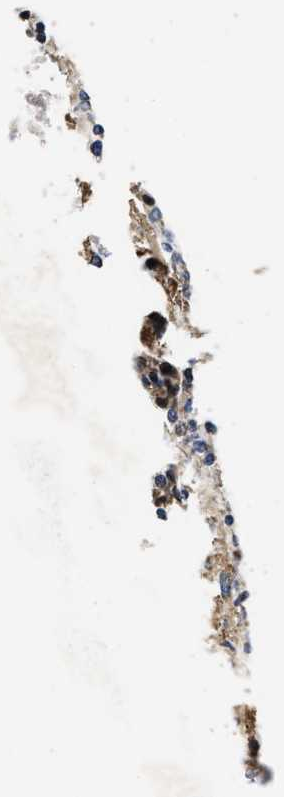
{"staining": {"intensity": "weak", "quantity": "<25%", "location": "cytoplasmic/membranous"}, "tissue": "glioma", "cell_type": "Tumor cells", "image_type": "cancer", "snomed": [{"axis": "morphology", "description": "Glioma, malignant, High grade"}, {"axis": "topography", "description": "Brain"}], "caption": "Tumor cells show no significant protein expression in malignant glioma (high-grade).", "gene": "SCYL2", "patient": {"sex": "female", "age": 59}}